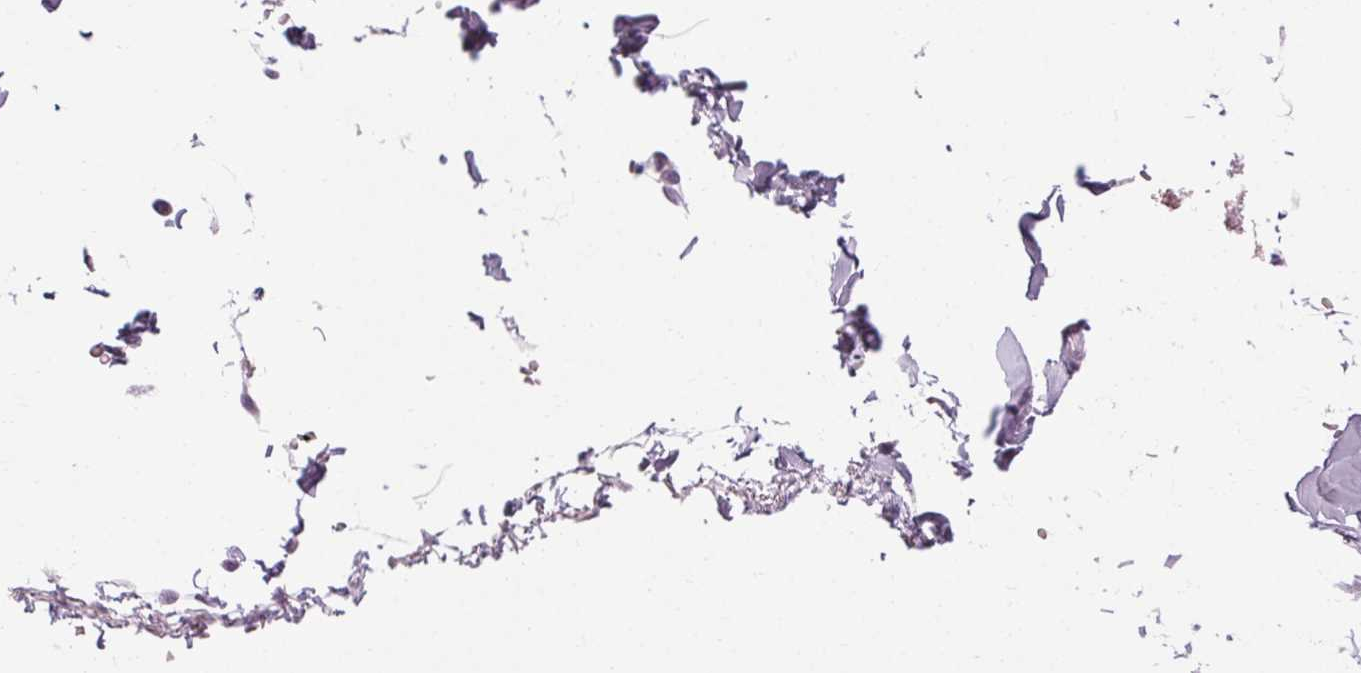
{"staining": {"intensity": "negative", "quantity": "none", "location": "none"}, "tissue": "adipose tissue", "cell_type": "Adipocytes", "image_type": "normal", "snomed": [{"axis": "morphology", "description": "Normal tissue, NOS"}, {"axis": "topography", "description": "Anal"}, {"axis": "topography", "description": "Peripheral nerve tissue"}], "caption": "Adipose tissue was stained to show a protein in brown. There is no significant positivity in adipocytes. (Stains: DAB immunohistochemistry with hematoxylin counter stain, Microscopy: brightfield microscopy at high magnification).", "gene": "POMC", "patient": {"sex": "male", "age": 51}}